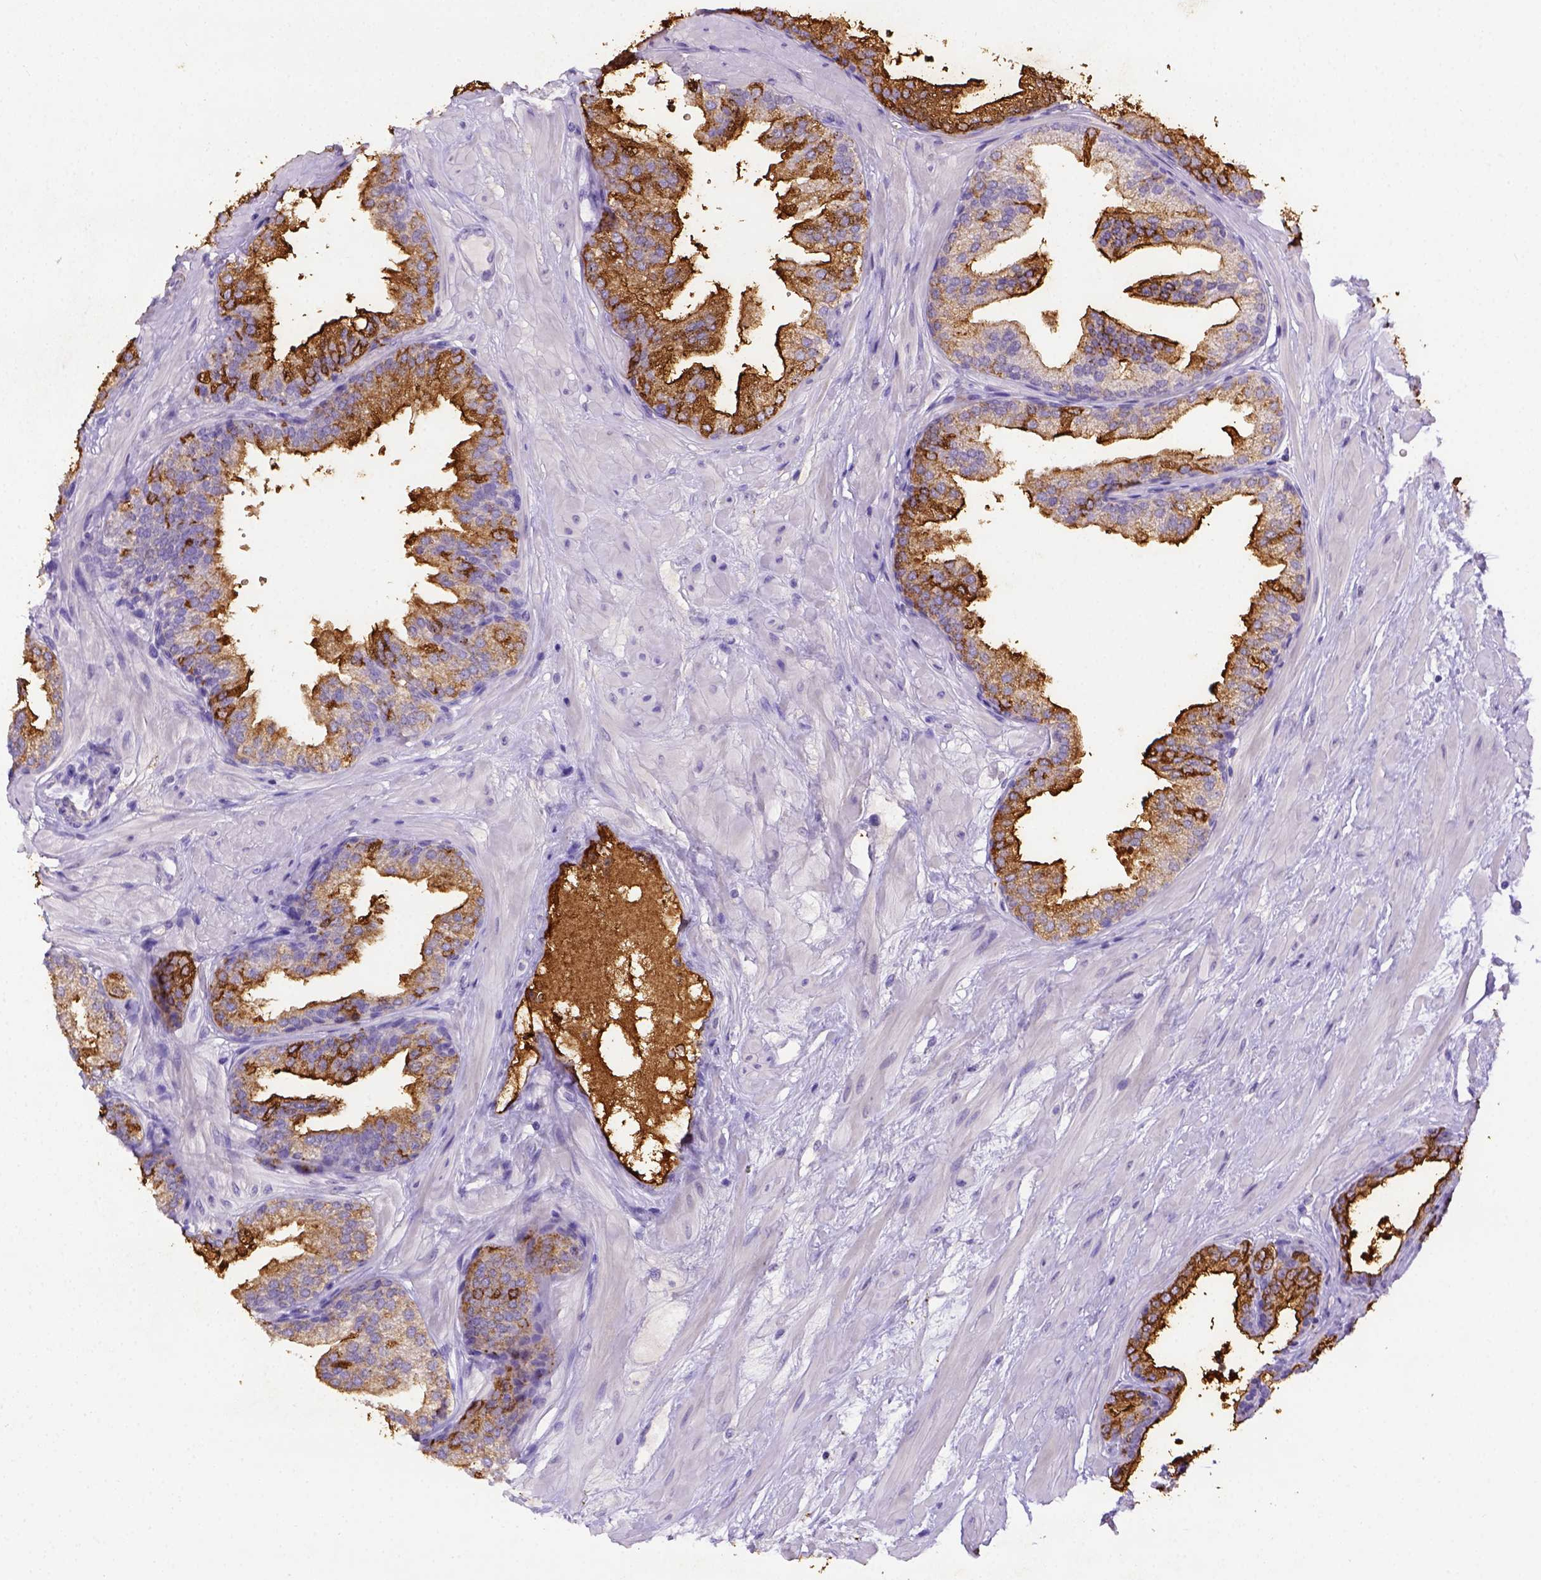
{"staining": {"intensity": "moderate", "quantity": "25%-75%", "location": "cytoplasmic/membranous"}, "tissue": "prostate", "cell_type": "Glandular cells", "image_type": "normal", "snomed": [{"axis": "morphology", "description": "Normal tissue, NOS"}, {"axis": "topography", "description": "Prostate"}], "caption": "Protein staining demonstrates moderate cytoplasmic/membranous positivity in about 25%-75% of glandular cells in benign prostate.", "gene": "B3GAT1", "patient": {"sex": "male", "age": 37}}